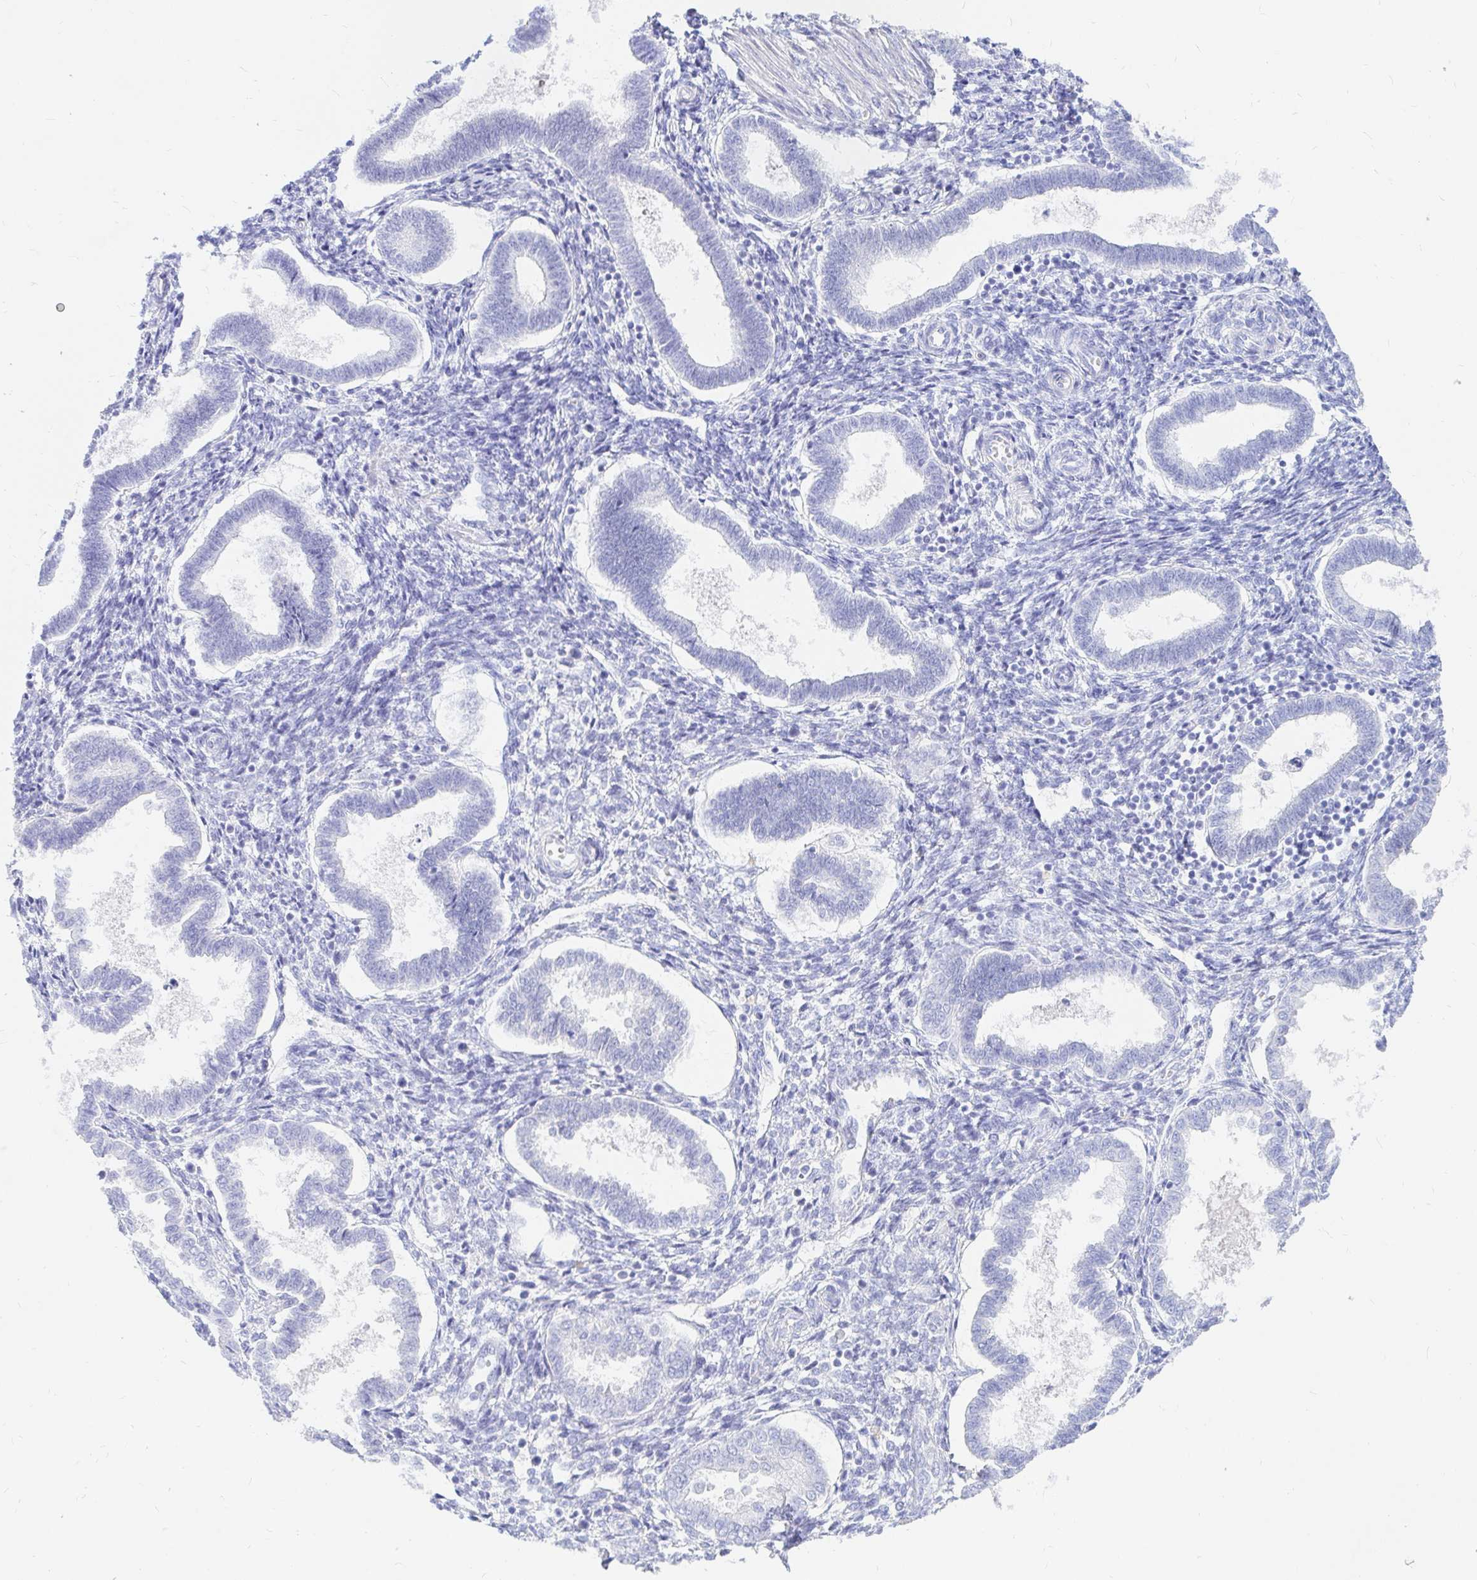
{"staining": {"intensity": "negative", "quantity": "none", "location": "none"}, "tissue": "endometrium", "cell_type": "Cells in endometrial stroma", "image_type": "normal", "snomed": [{"axis": "morphology", "description": "Normal tissue, NOS"}, {"axis": "topography", "description": "Endometrium"}], "caption": "Benign endometrium was stained to show a protein in brown. There is no significant positivity in cells in endometrial stroma.", "gene": "NR2E1", "patient": {"sex": "female", "age": 24}}